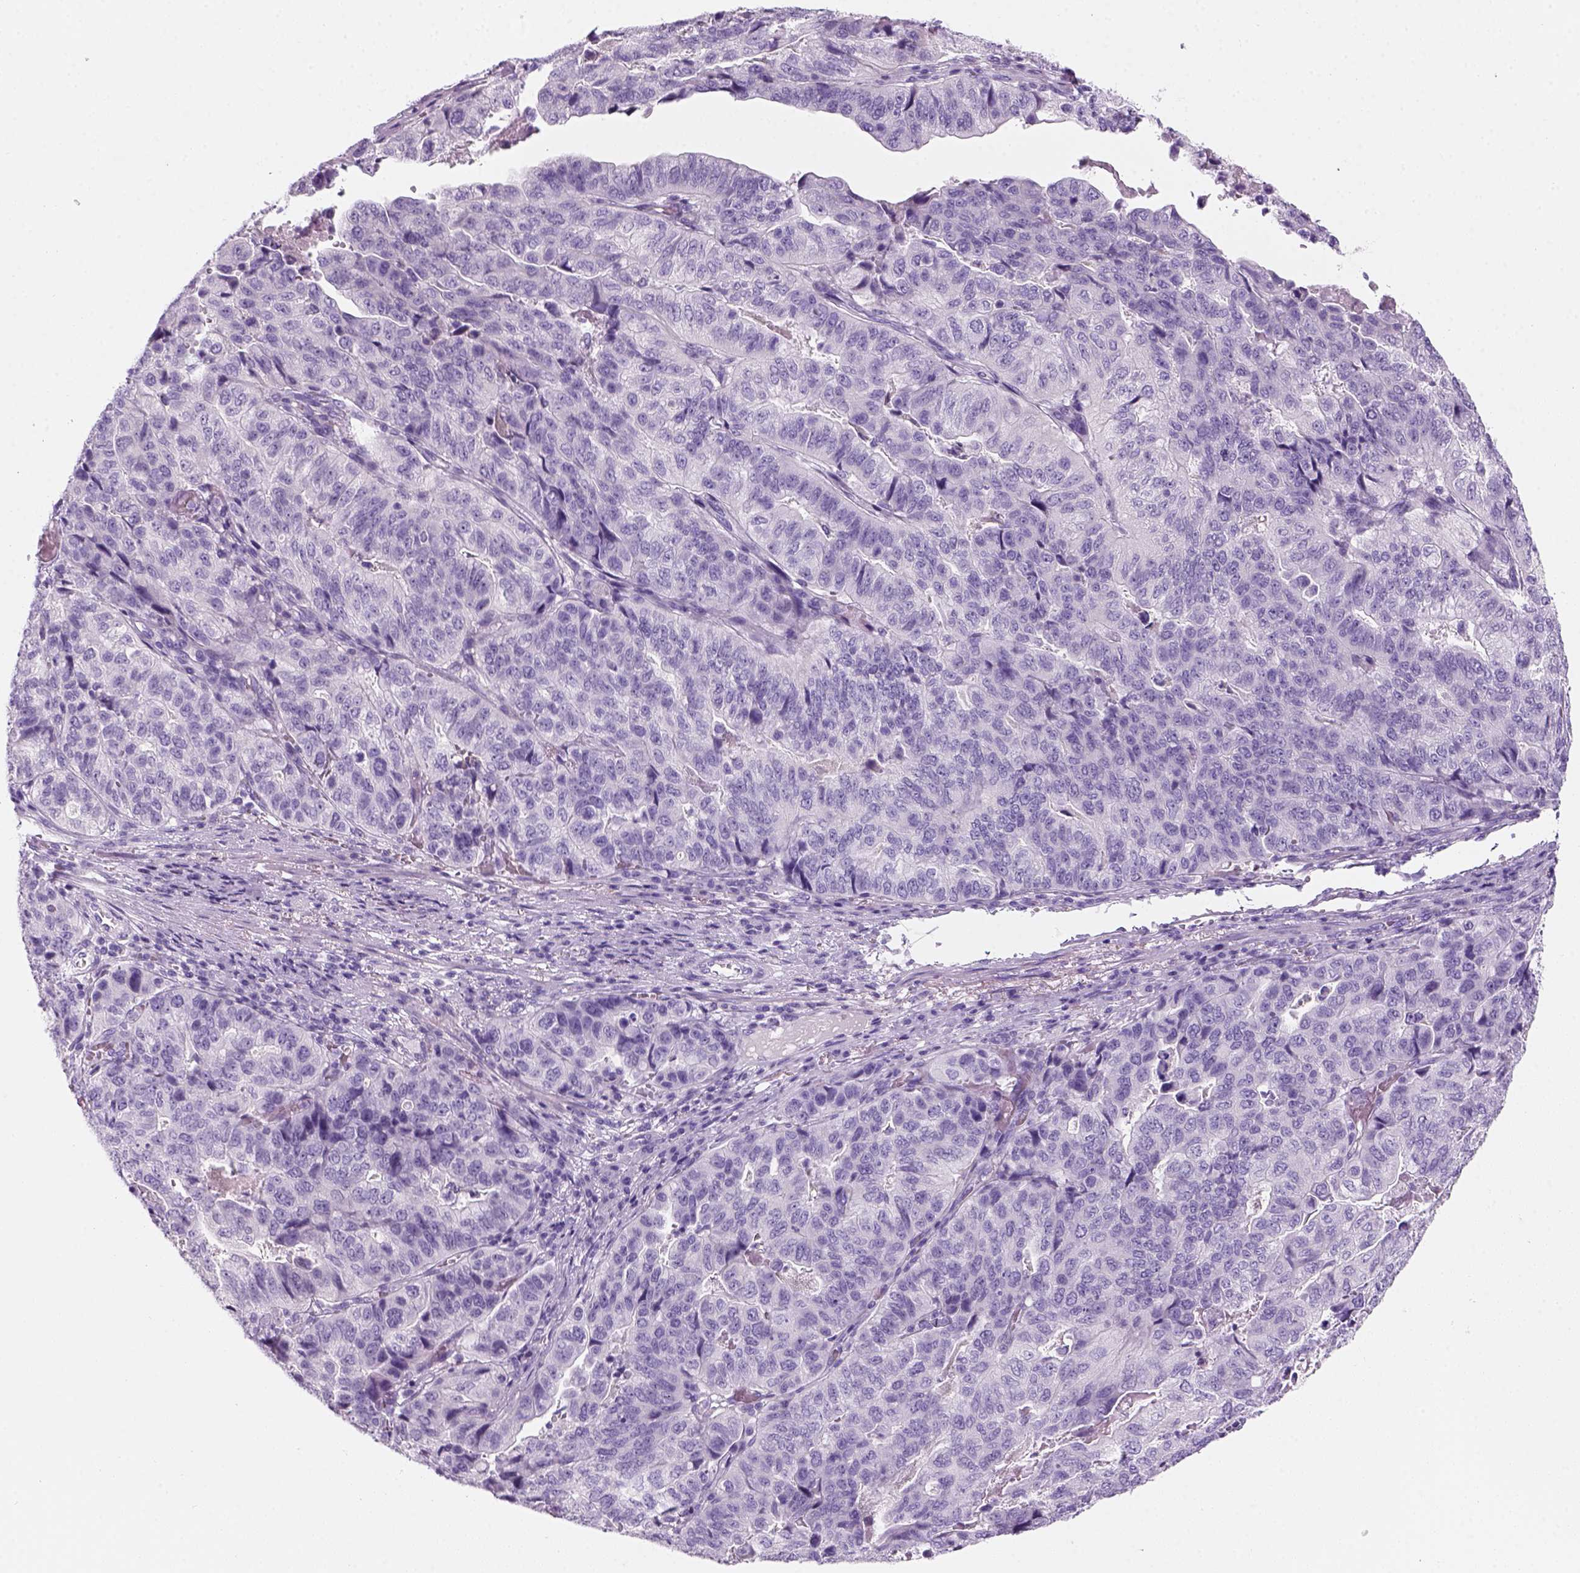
{"staining": {"intensity": "negative", "quantity": "none", "location": "none"}, "tissue": "stomach cancer", "cell_type": "Tumor cells", "image_type": "cancer", "snomed": [{"axis": "morphology", "description": "Adenocarcinoma, NOS"}, {"axis": "topography", "description": "Stomach, upper"}], "caption": "DAB immunohistochemical staining of human stomach cancer (adenocarcinoma) demonstrates no significant staining in tumor cells.", "gene": "KRTAP11-1", "patient": {"sex": "female", "age": 67}}